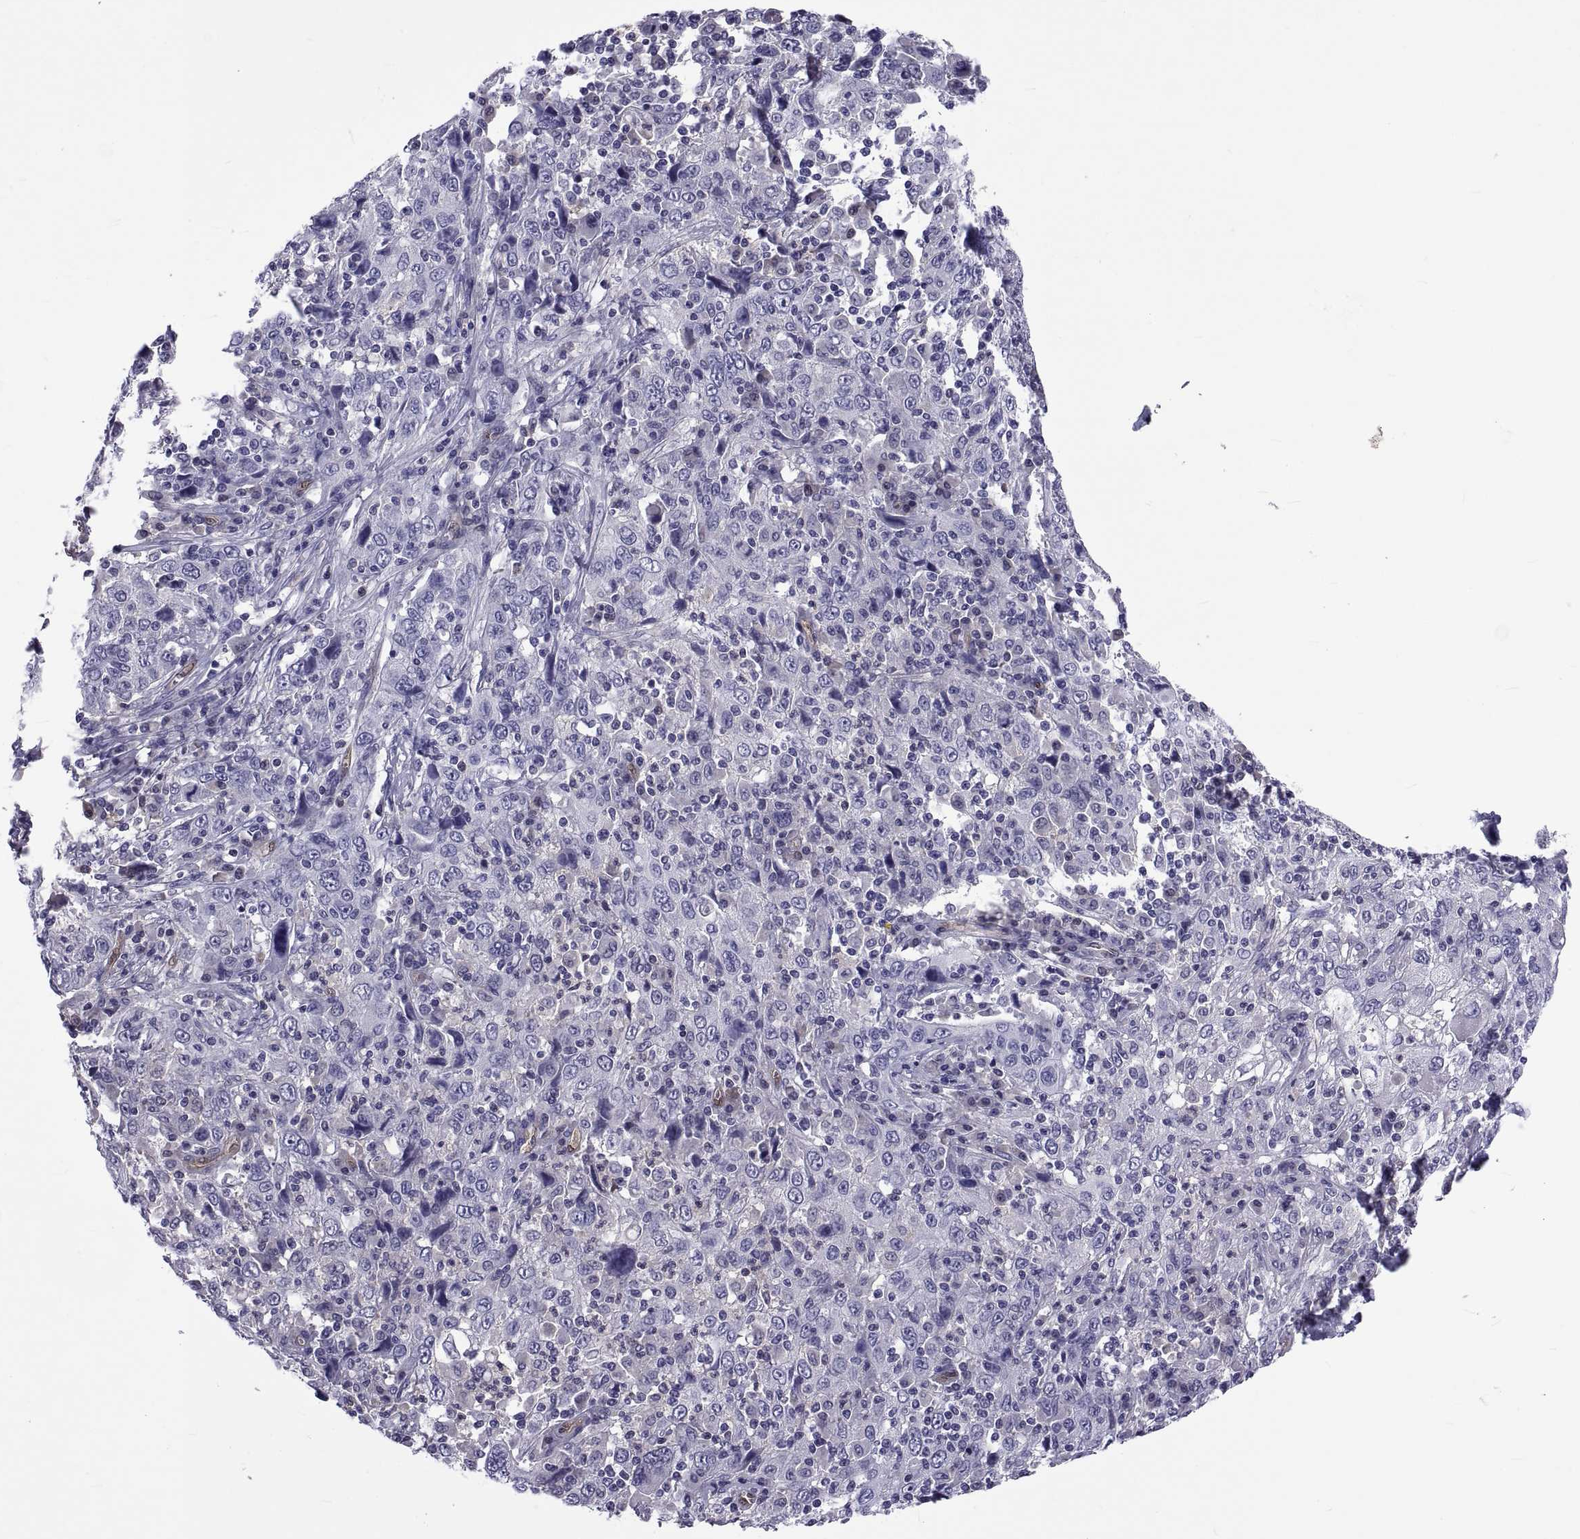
{"staining": {"intensity": "negative", "quantity": "none", "location": "none"}, "tissue": "cervical cancer", "cell_type": "Tumor cells", "image_type": "cancer", "snomed": [{"axis": "morphology", "description": "Squamous cell carcinoma, NOS"}, {"axis": "topography", "description": "Cervix"}], "caption": "Cervical cancer (squamous cell carcinoma) was stained to show a protein in brown. There is no significant staining in tumor cells.", "gene": "LCN9", "patient": {"sex": "female", "age": 46}}